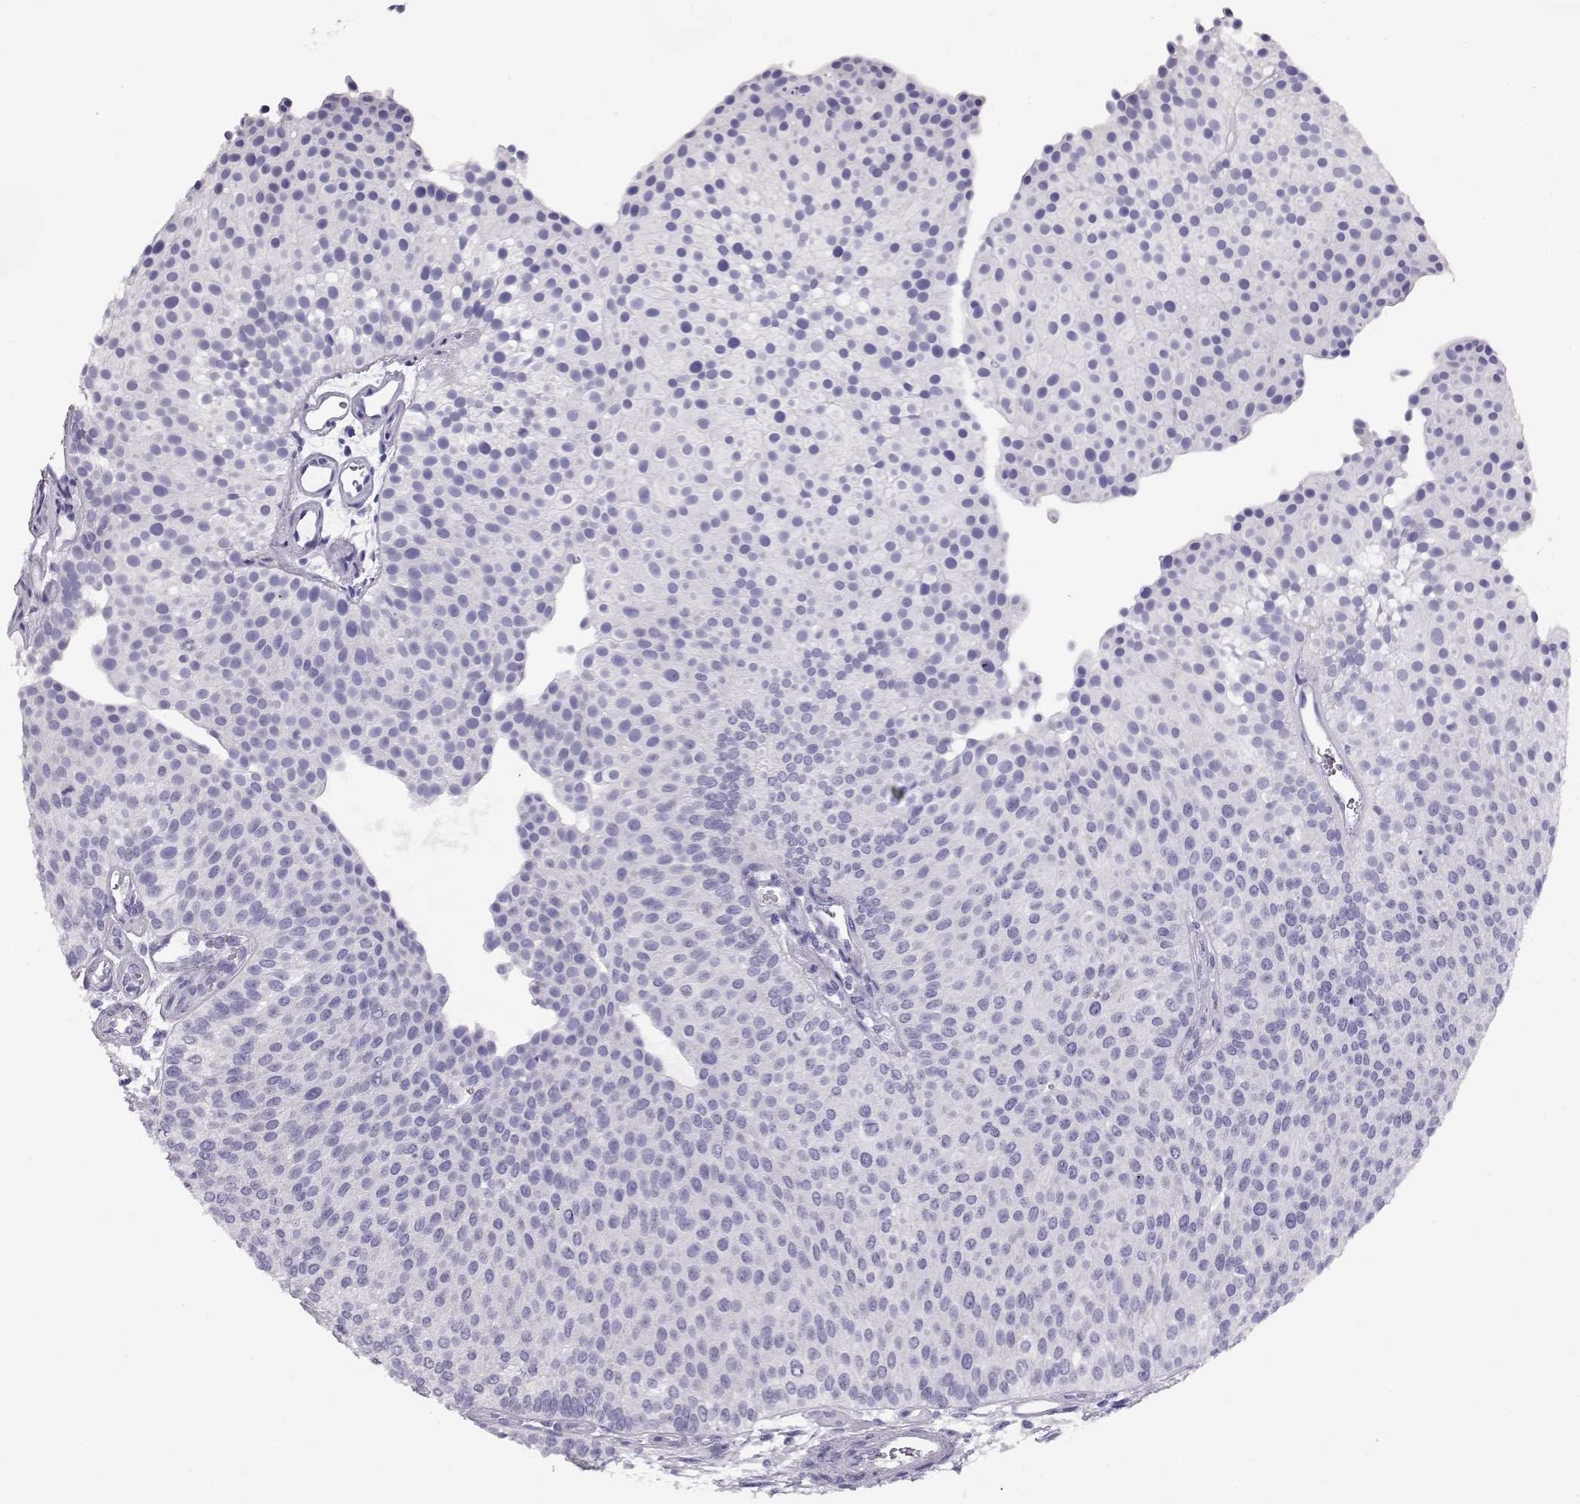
{"staining": {"intensity": "negative", "quantity": "none", "location": "none"}, "tissue": "urothelial cancer", "cell_type": "Tumor cells", "image_type": "cancer", "snomed": [{"axis": "morphology", "description": "Urothelial carcinoma, Low grade"}, {"axis": "topography", "description": "Urinary bladder"}], "caption": "Image shows no protein positivity in tumor cells of urothelial cancer tissue. The staining is performed using DAB (3,3'-diaminobenzidine) brown chromogen with nuclei counter-stained in using hematoxylin.", "gene": "CRX", "patient": {"sex": "female", "age": 87}}